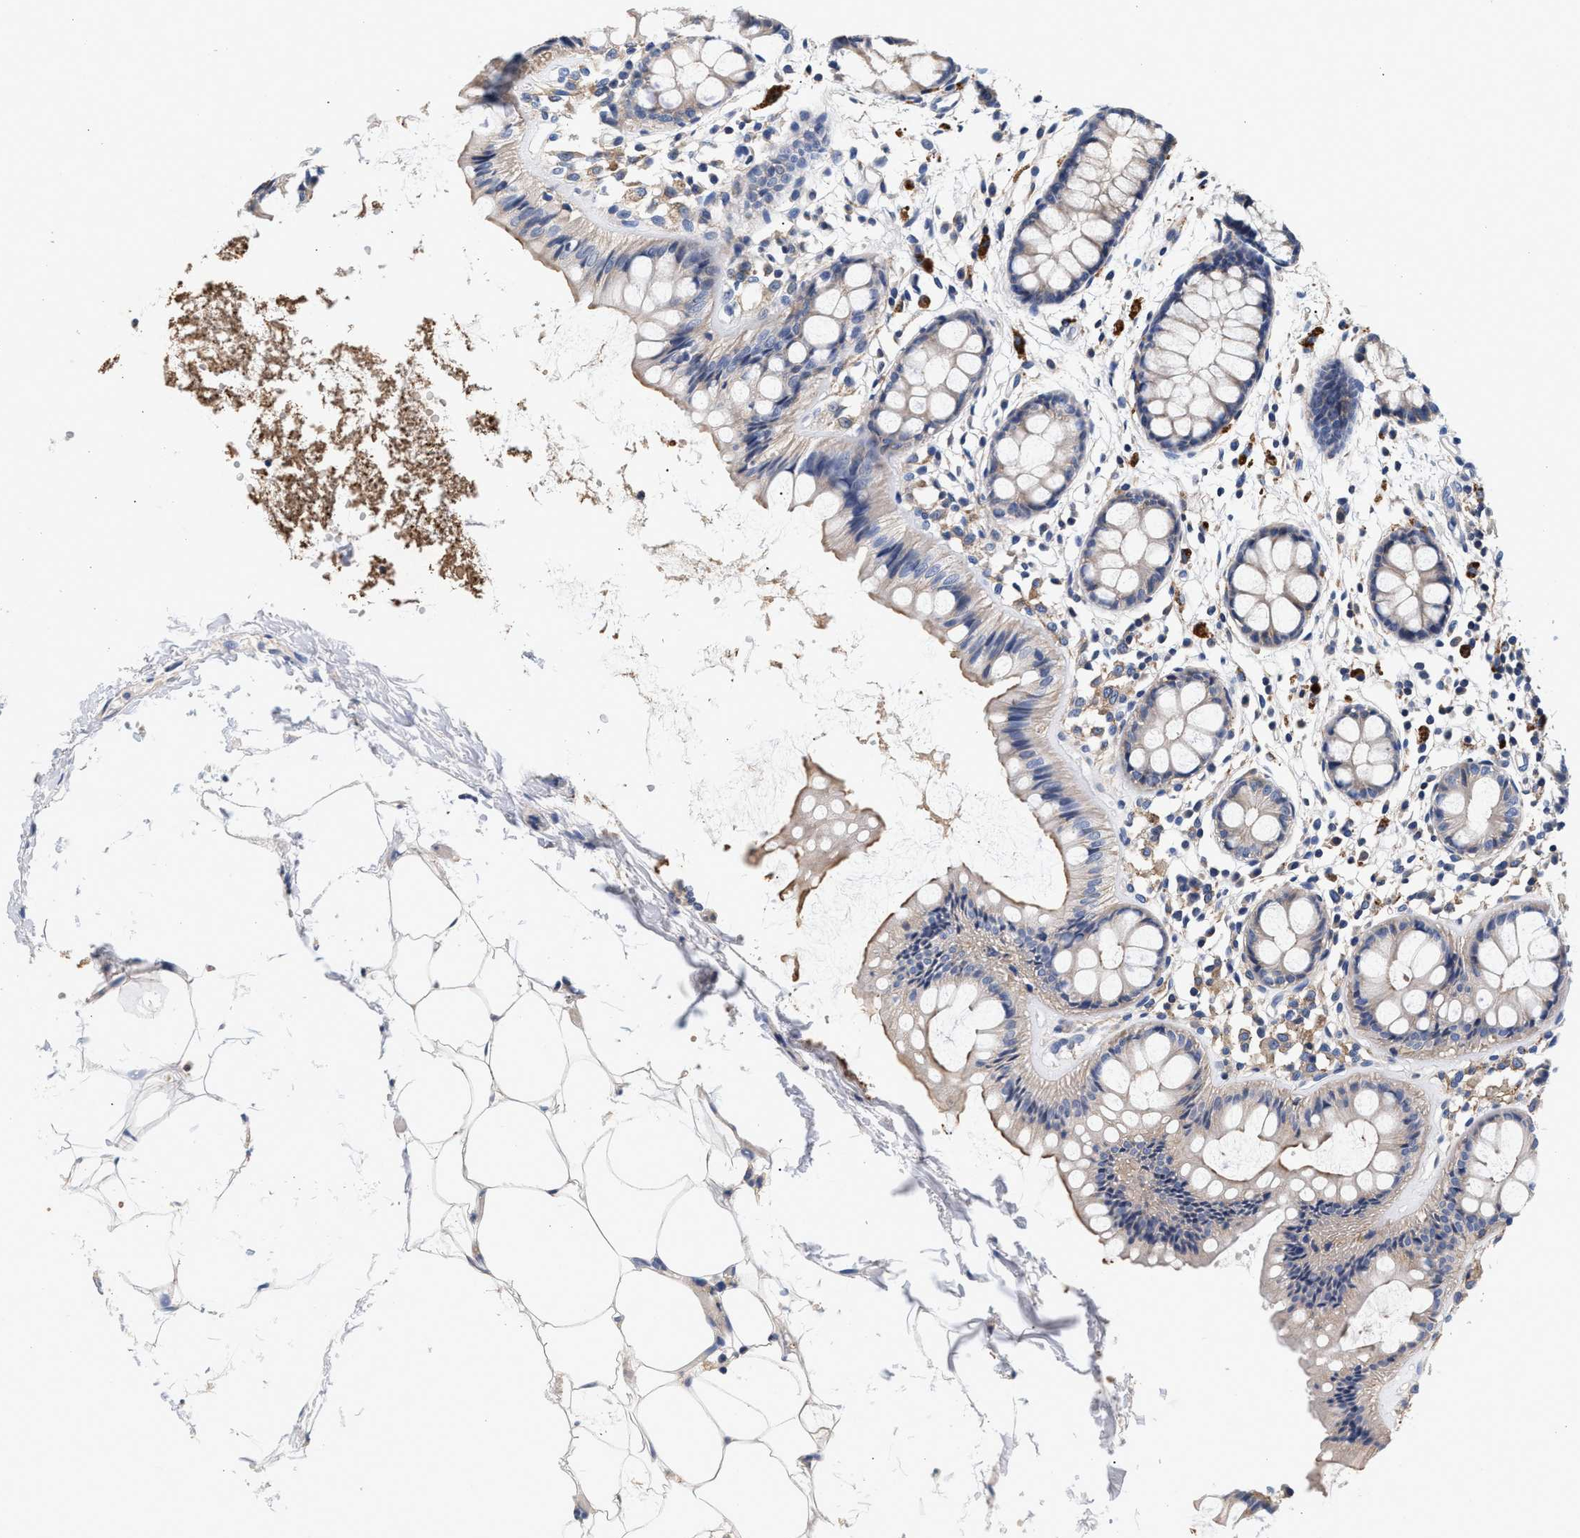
{"staining": {"intensity": "moderate", "quantity": "<25%", "location": "cytoplasmic/membranous"}, "tissue": "rectum", "cell_type": "Glandular cells", "image_type": "normal", "snomed": [{"axis": "morphology", "description": "Normal tissue, NOS"}, {"axis": "topography", "description": "Rectum"}], "caption": "This is a histology image of IHC staining of unremarkable rectum, which shows moderate staining in the cytoplasmic/membranous of glandular cells.", "gene": "GNAI3", "patient": {"sex": "female", "age": 66}}